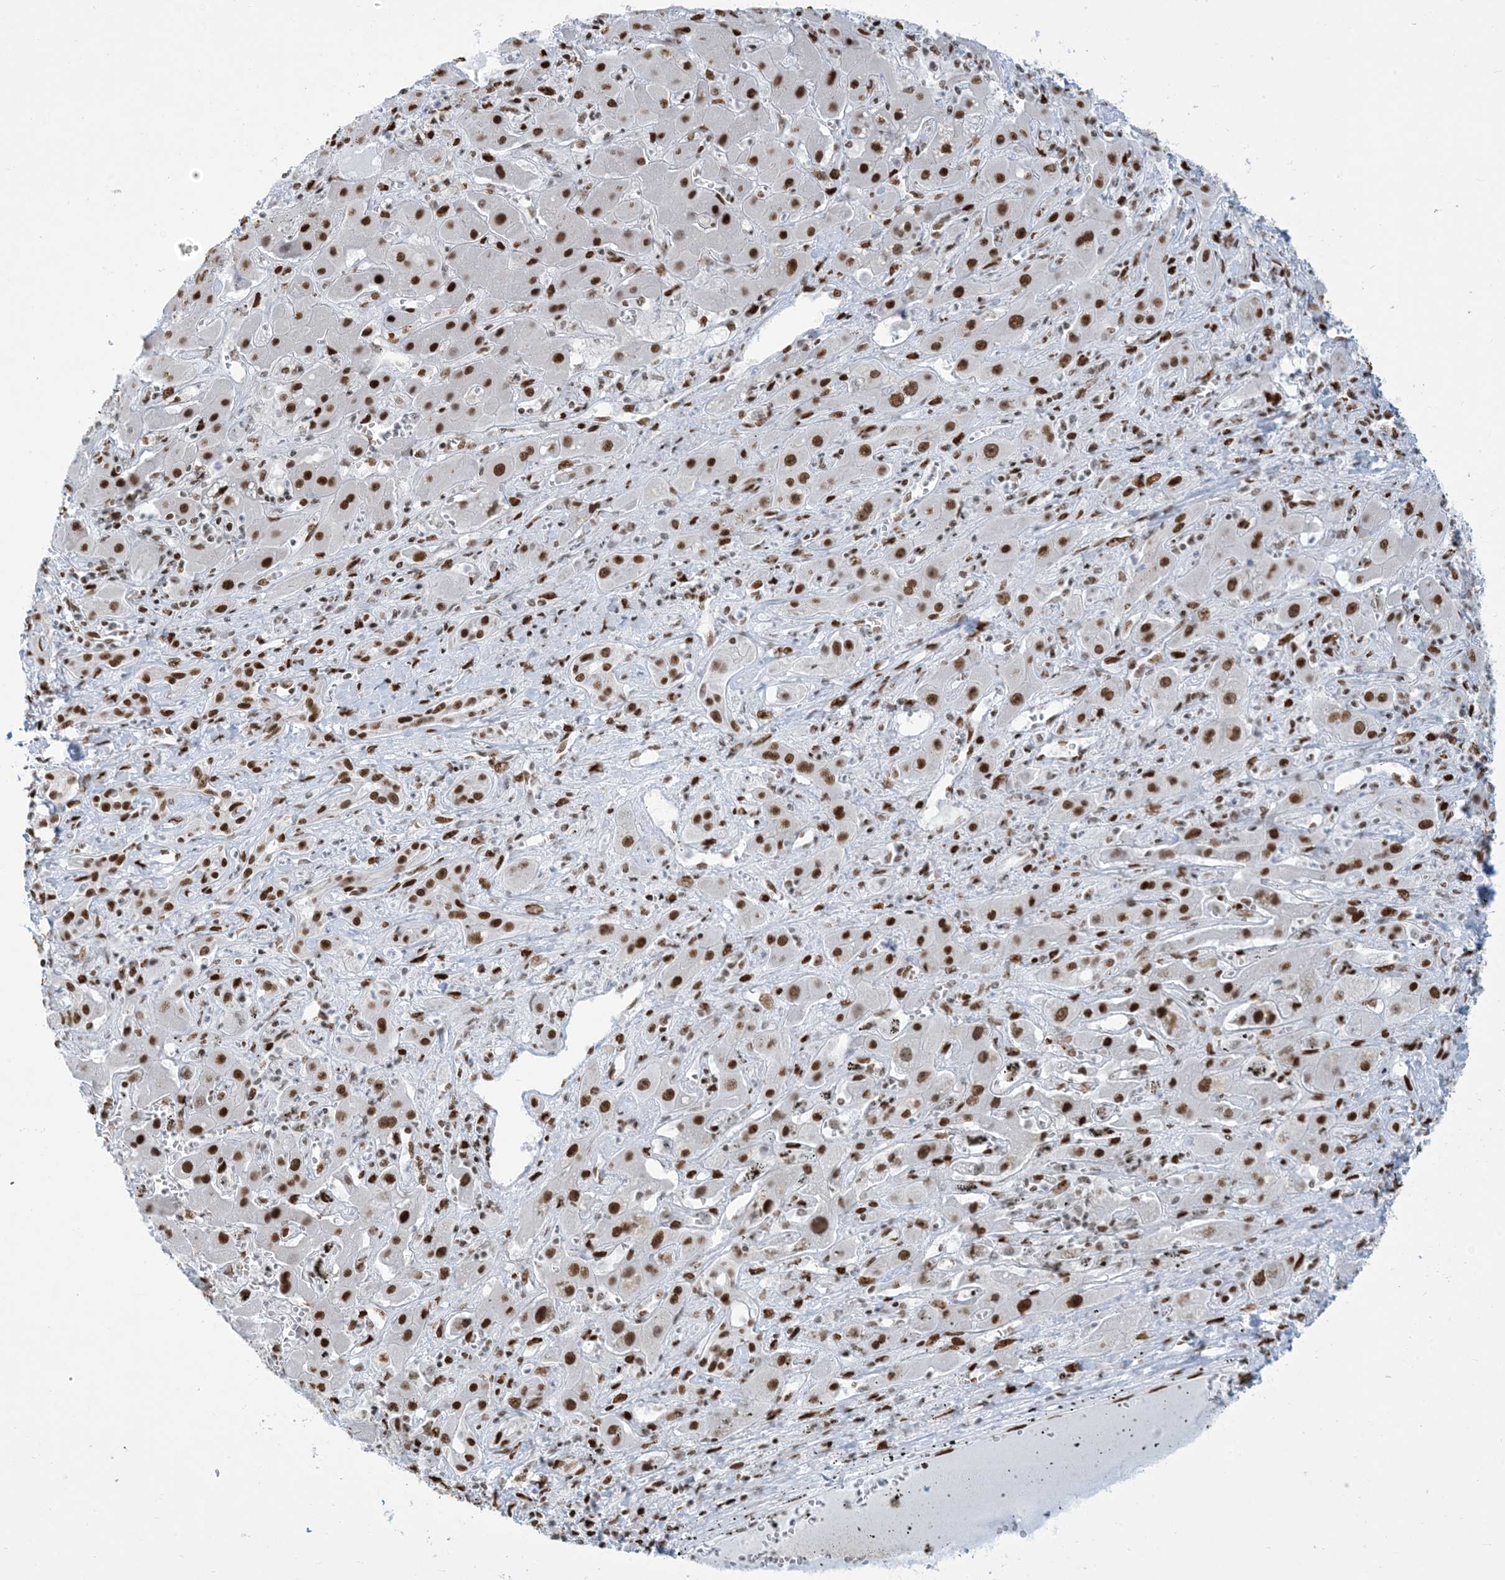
{"staining": {"intensity": "strong", "quantity": ">75%", "location": "nuclear"}, "tissue": "liver cancer", "cell_type": "Tumor cells", "image_type": "cancer", "snomed": [{"axis": "morphology", "description": "Cholangiocarcinoma"}, {"axis": "topography", "description": "Liver"}], "caption": "Brown immunohistochemical staining in human liver cancer exhibits strong nuclear staining in approximately >75% of tumor cells. (IHC, brightfield microscopy, high magnification).", "gene": "STAG1", "patient": {"sex": "male", "age": 67}}